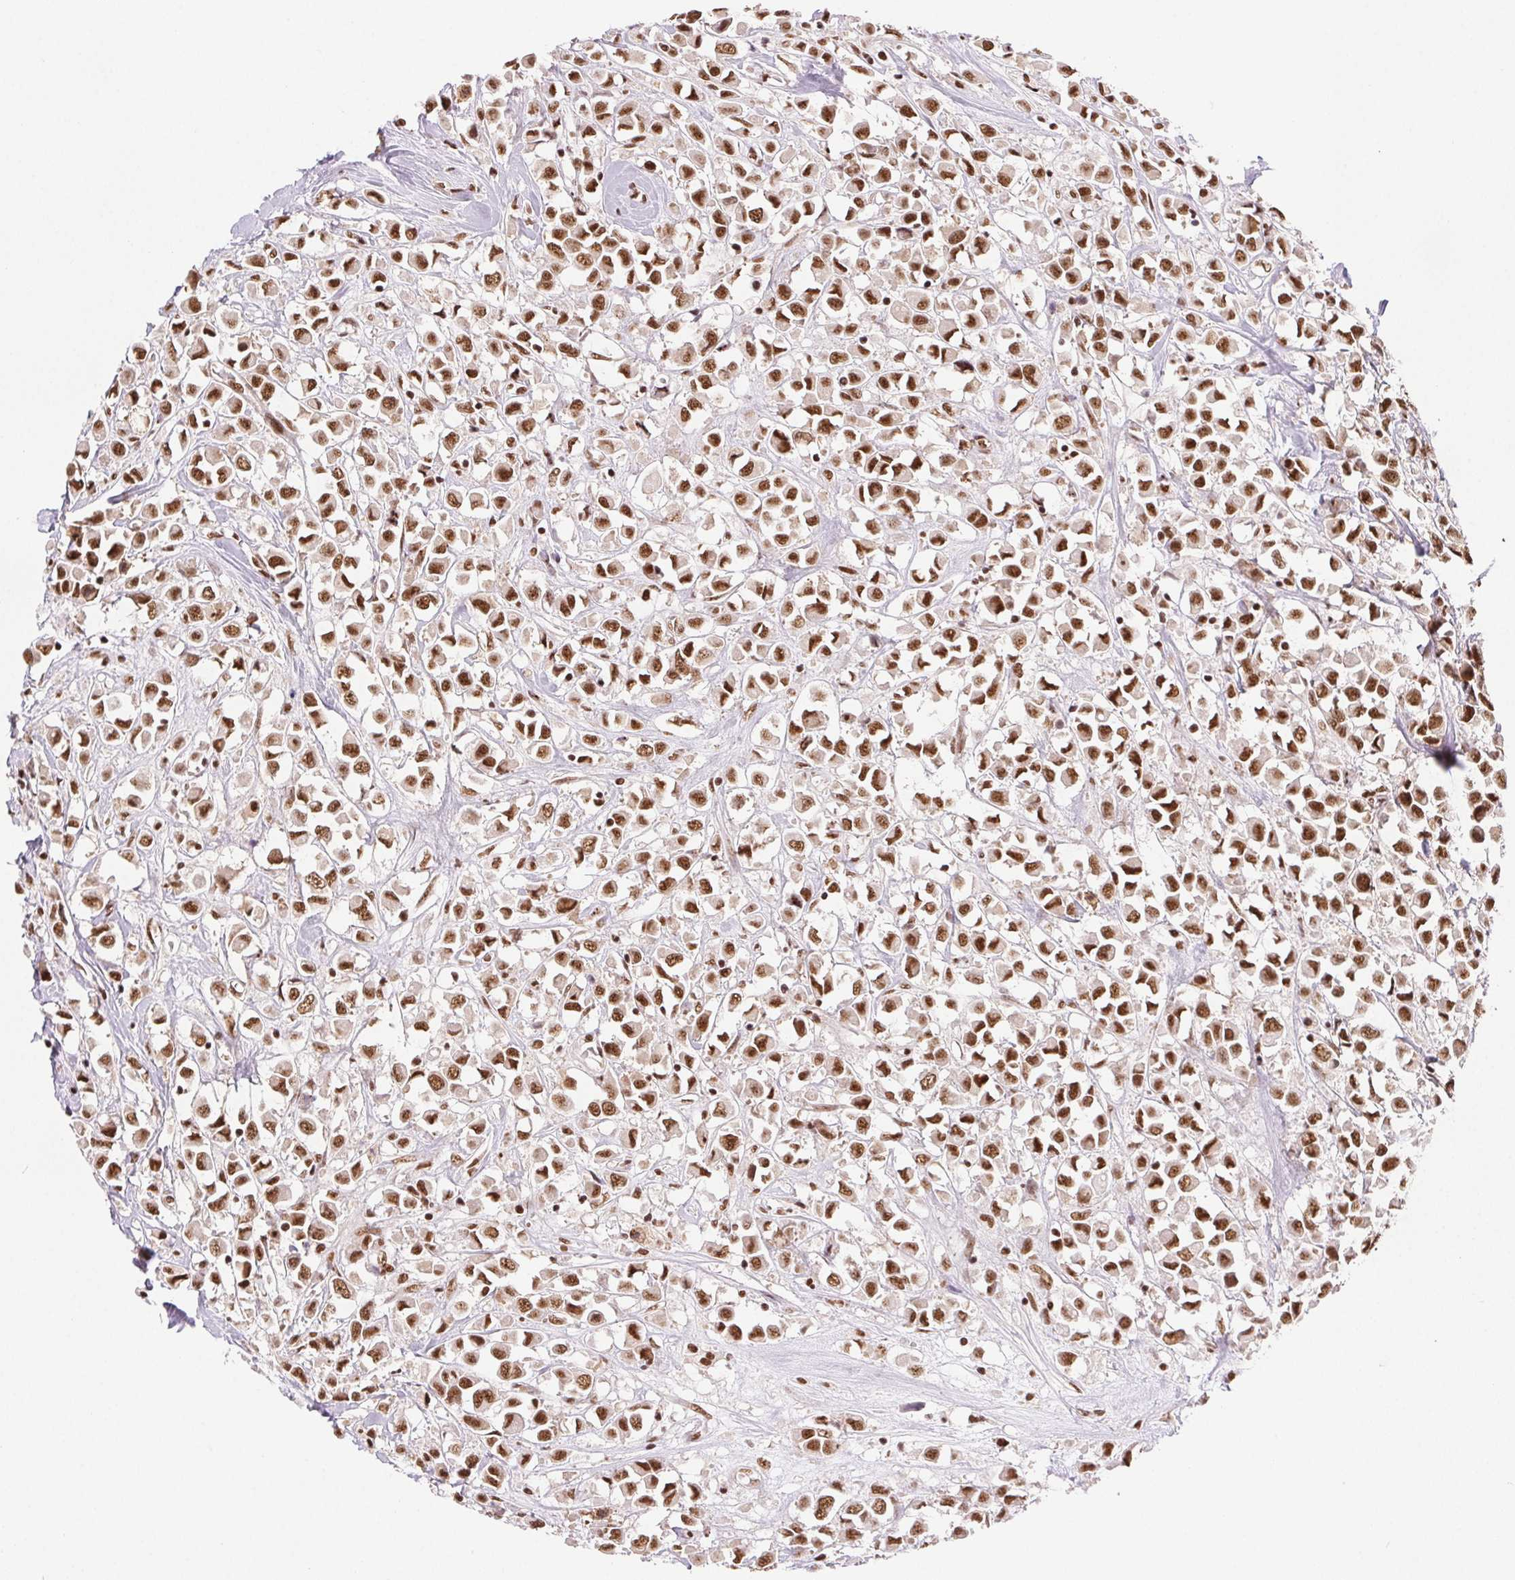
{"staining": {"intensity": "strong", "quantity": ">75%", "location": "nuclear"}, "tissue": "breast cancer", "cell_type": "Tumor cells", "image_type": "cancer", "snomed": [{"axis": "morphology", "description": "Duct carcinoma"}, {"axis": "topography", "description": "Breast"}], "caption": "An immunohistochemistry micrograph of neoplastic tissue is shown. Protein staining in brown shows strong nuclear positivity in breast cancer within tumor cells. Using DAB (3,3'-diaminobenzidine) (brown) and hematoxylin (blue) stains, captured at high magnification using brightfield microscopy.", "gene": "IK", "patient": {"sex": "female", "age": 61}}